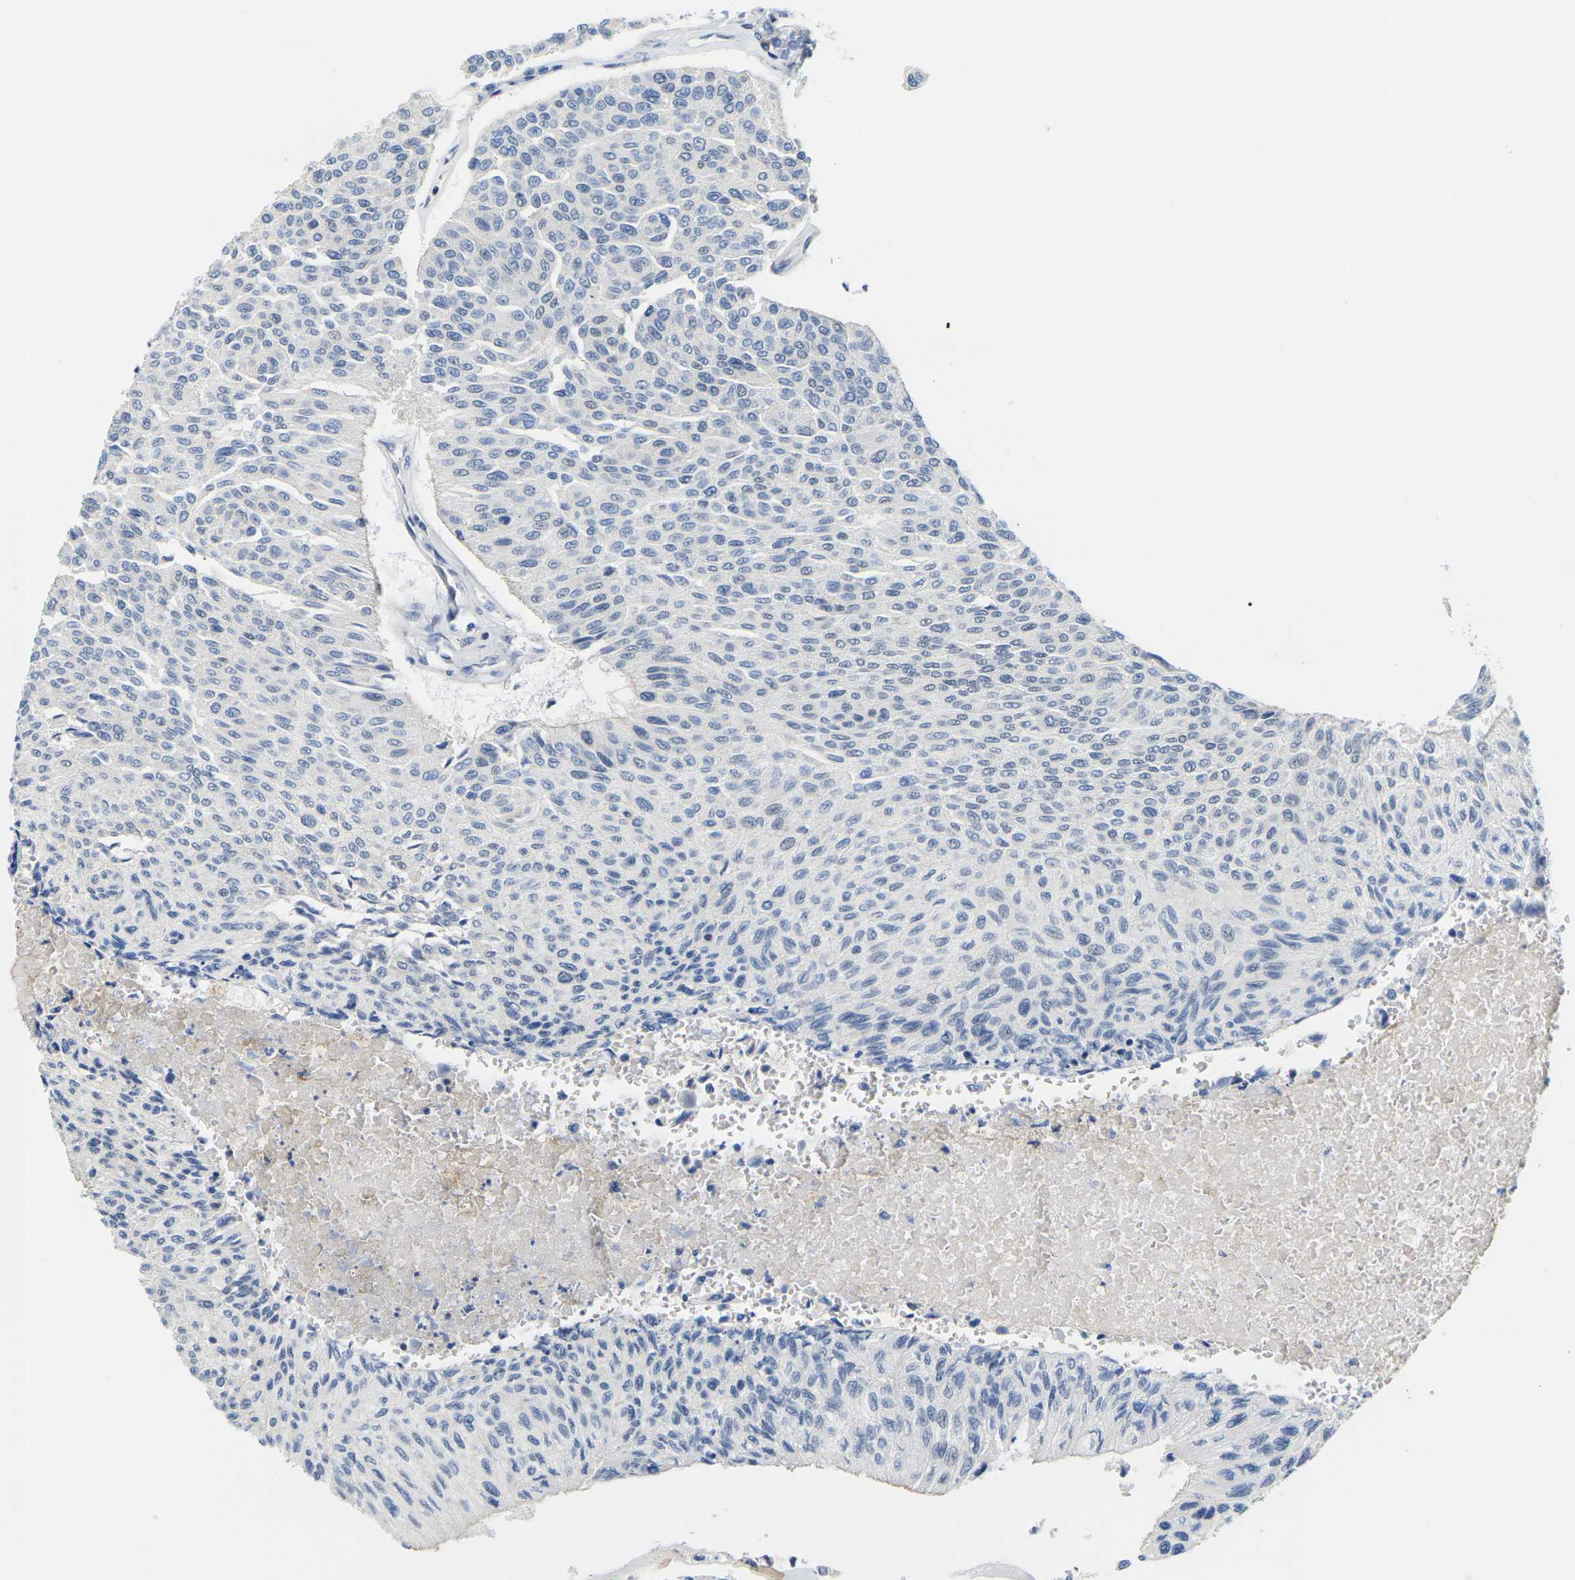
{"staining": {"intensity": "negative", "quantity": "none", "location": "none"}, "tissue": "urothelial cancer", "cell_type": "Tumor cells", "image_type": "cancer", "snomed": [{"axis": "morphology", "description": "Urothelial carcinoma, High grade"}, {"axis": "topography", "description": "Urinary bladder"}], "caption": "IHC of human urothelial cancer displays no staining in tumor cells.", "gene": "OTOF", "patient": {"sex": "male", "age": 66}}